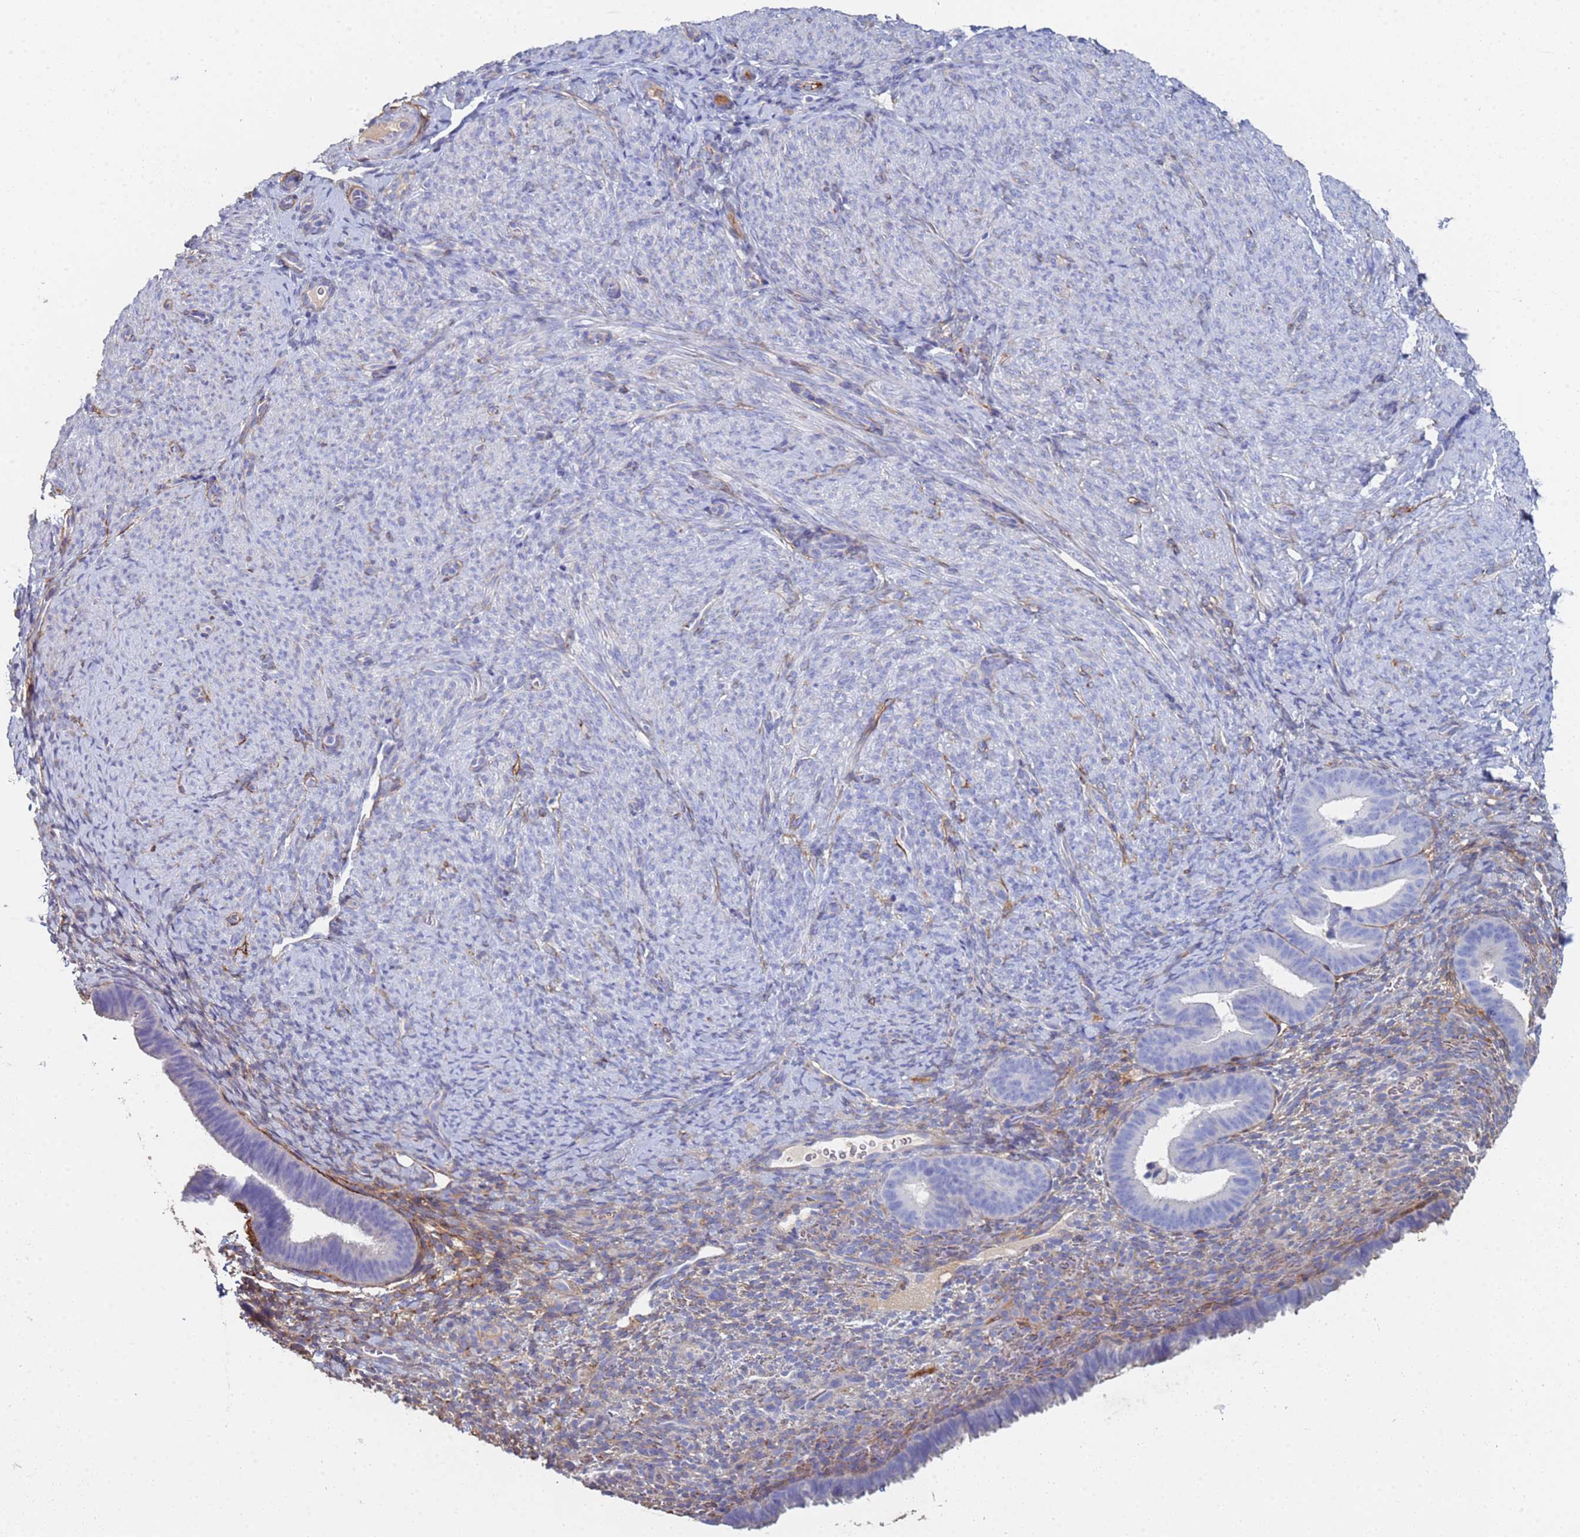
{"staining": {"intensity": "weak", "quantity": "<25%", "location": "cytoplasmic/membranous"}, "tissue": "endometrium", "cell_type": "Cells in endometrial stroma", "image_type": "normal", "snomed": [{"axis": "morphology", "description": "Normal tissue, NOS"}, {"axis": "topography", "description": "Endometrium"}], "caption": "This is a histopathology image of IHC staining of benign endometrium, which shows no positivity in cells in endometrial stroma. (Stains: DAB immunohistochemistry (IHC) with hematoxylin counter stain, Microscopy: brightfield microscopy at high magnification).", "gene": "ABCA8", "patient": {"sex": "female", "age": 65}}